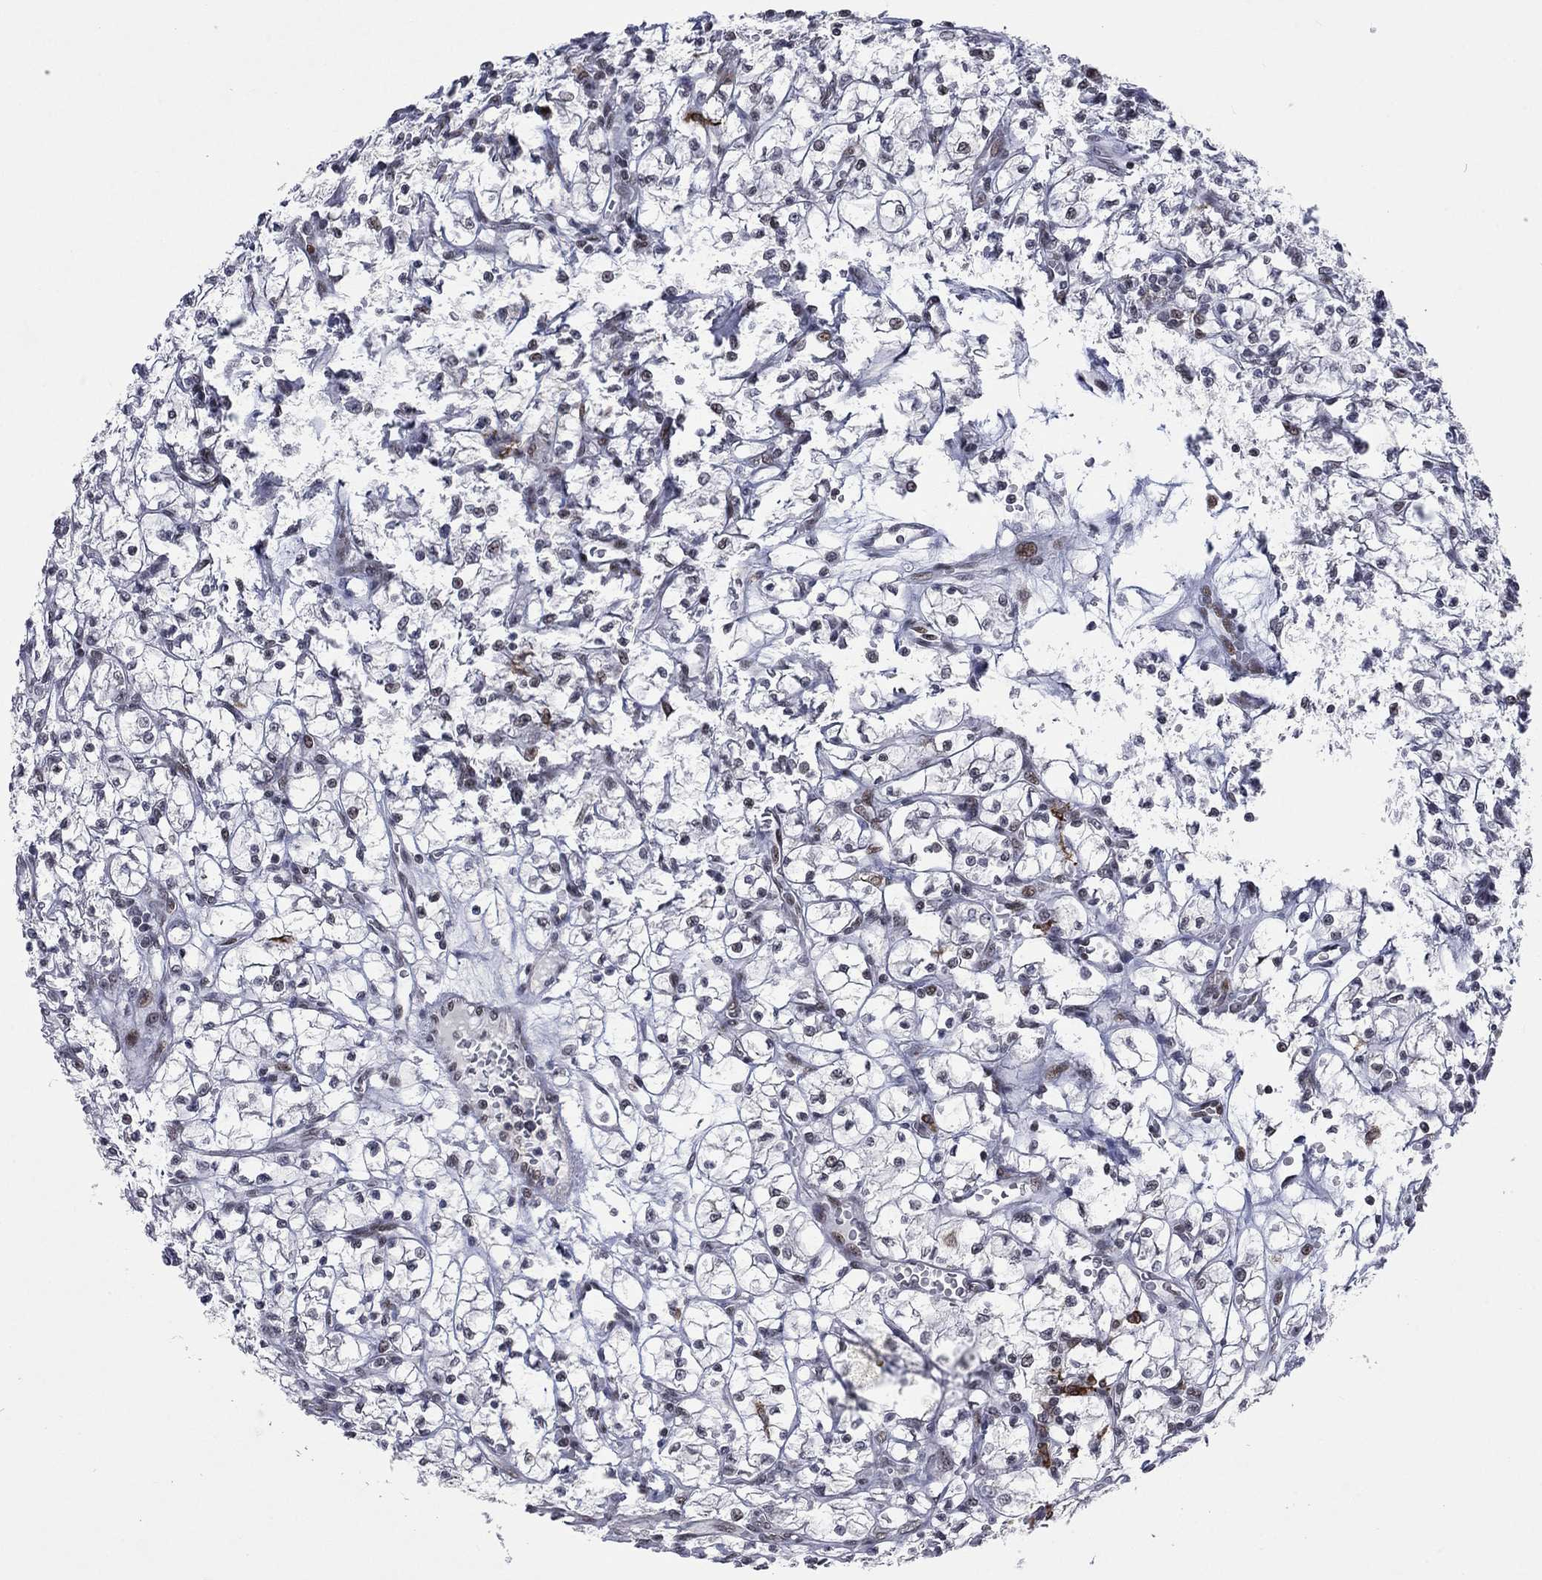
{"staining": {"intensity": "negative", "quantity": "none", "location": "none"}, "tissue": "renal cancer", "cell_type": "Tumor cells", "image_type": "cancer", "snomed": [{"axis": "morphology", "description": "Adenocarcinoma, NOS"}, {"axis": "topography", "description": "Kidney"}], "caption": "This is an immunohistochemistry (IHC) photomicrograph of renal cancer. There is no staining in tumor cells.", "gene": "HCFC1", "patient": {"sex": "female", "age": 64}}